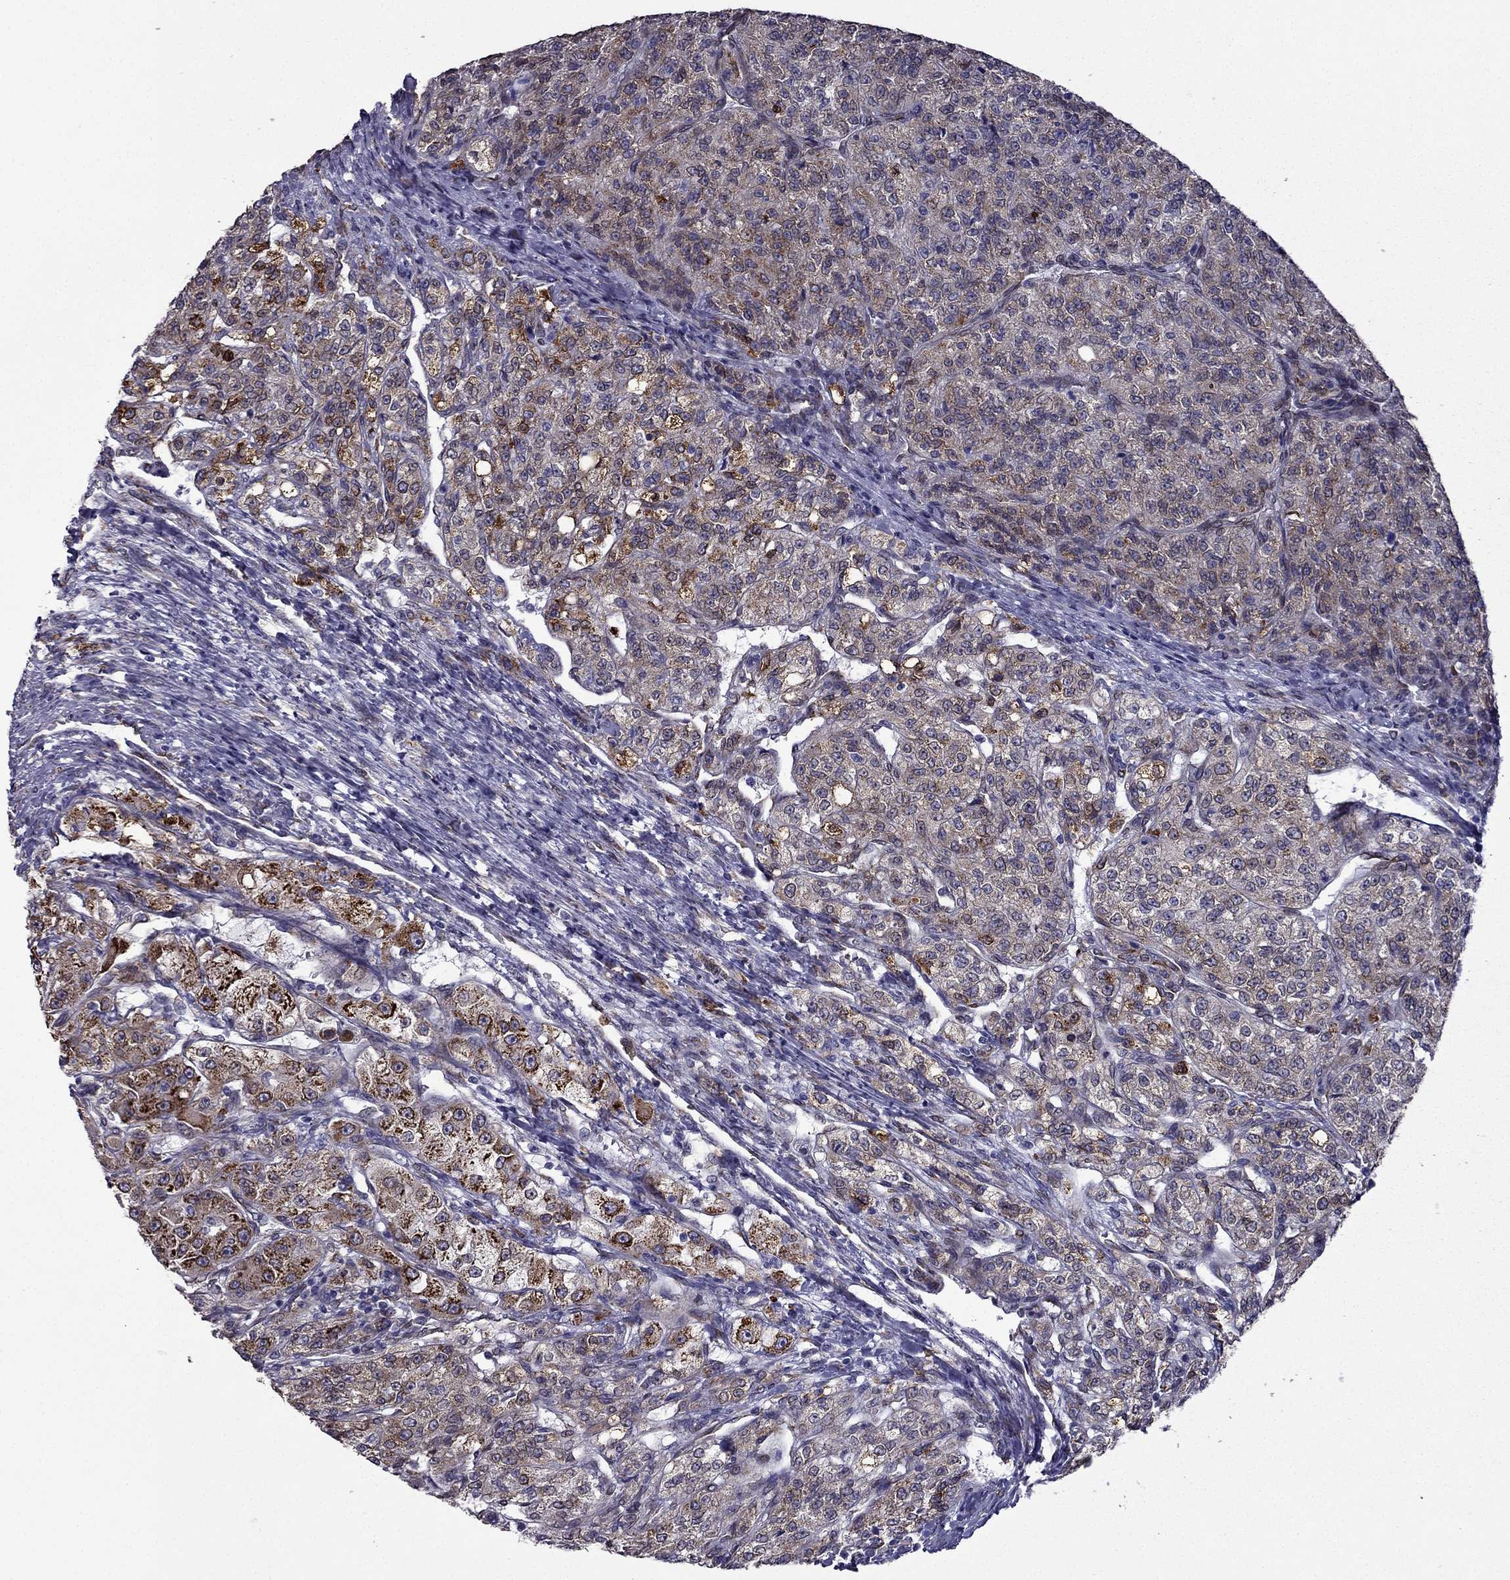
{"staining": {"intensity": "moderate", "quantity": "25%-75%", "location": "cytoplasmic/membranous"}, "tissue": "renal cancer", "cell_type": "Tumor cells", "image_type": "cancer", "snomed": [{"axis": "morphology", "description": "Adenocarcinoma, NOS"}, {"axis": "topography", "description": "Kidney"}], "caption": "There is medium levels of moderate cytoplasmic/membranous expression in tumor cells of renal adenocarcinoma, as demonstrated by immunohistochemical staining (brown color).", "gene": "IKBIP", "patient": {"sex": "female", "age": 63}}